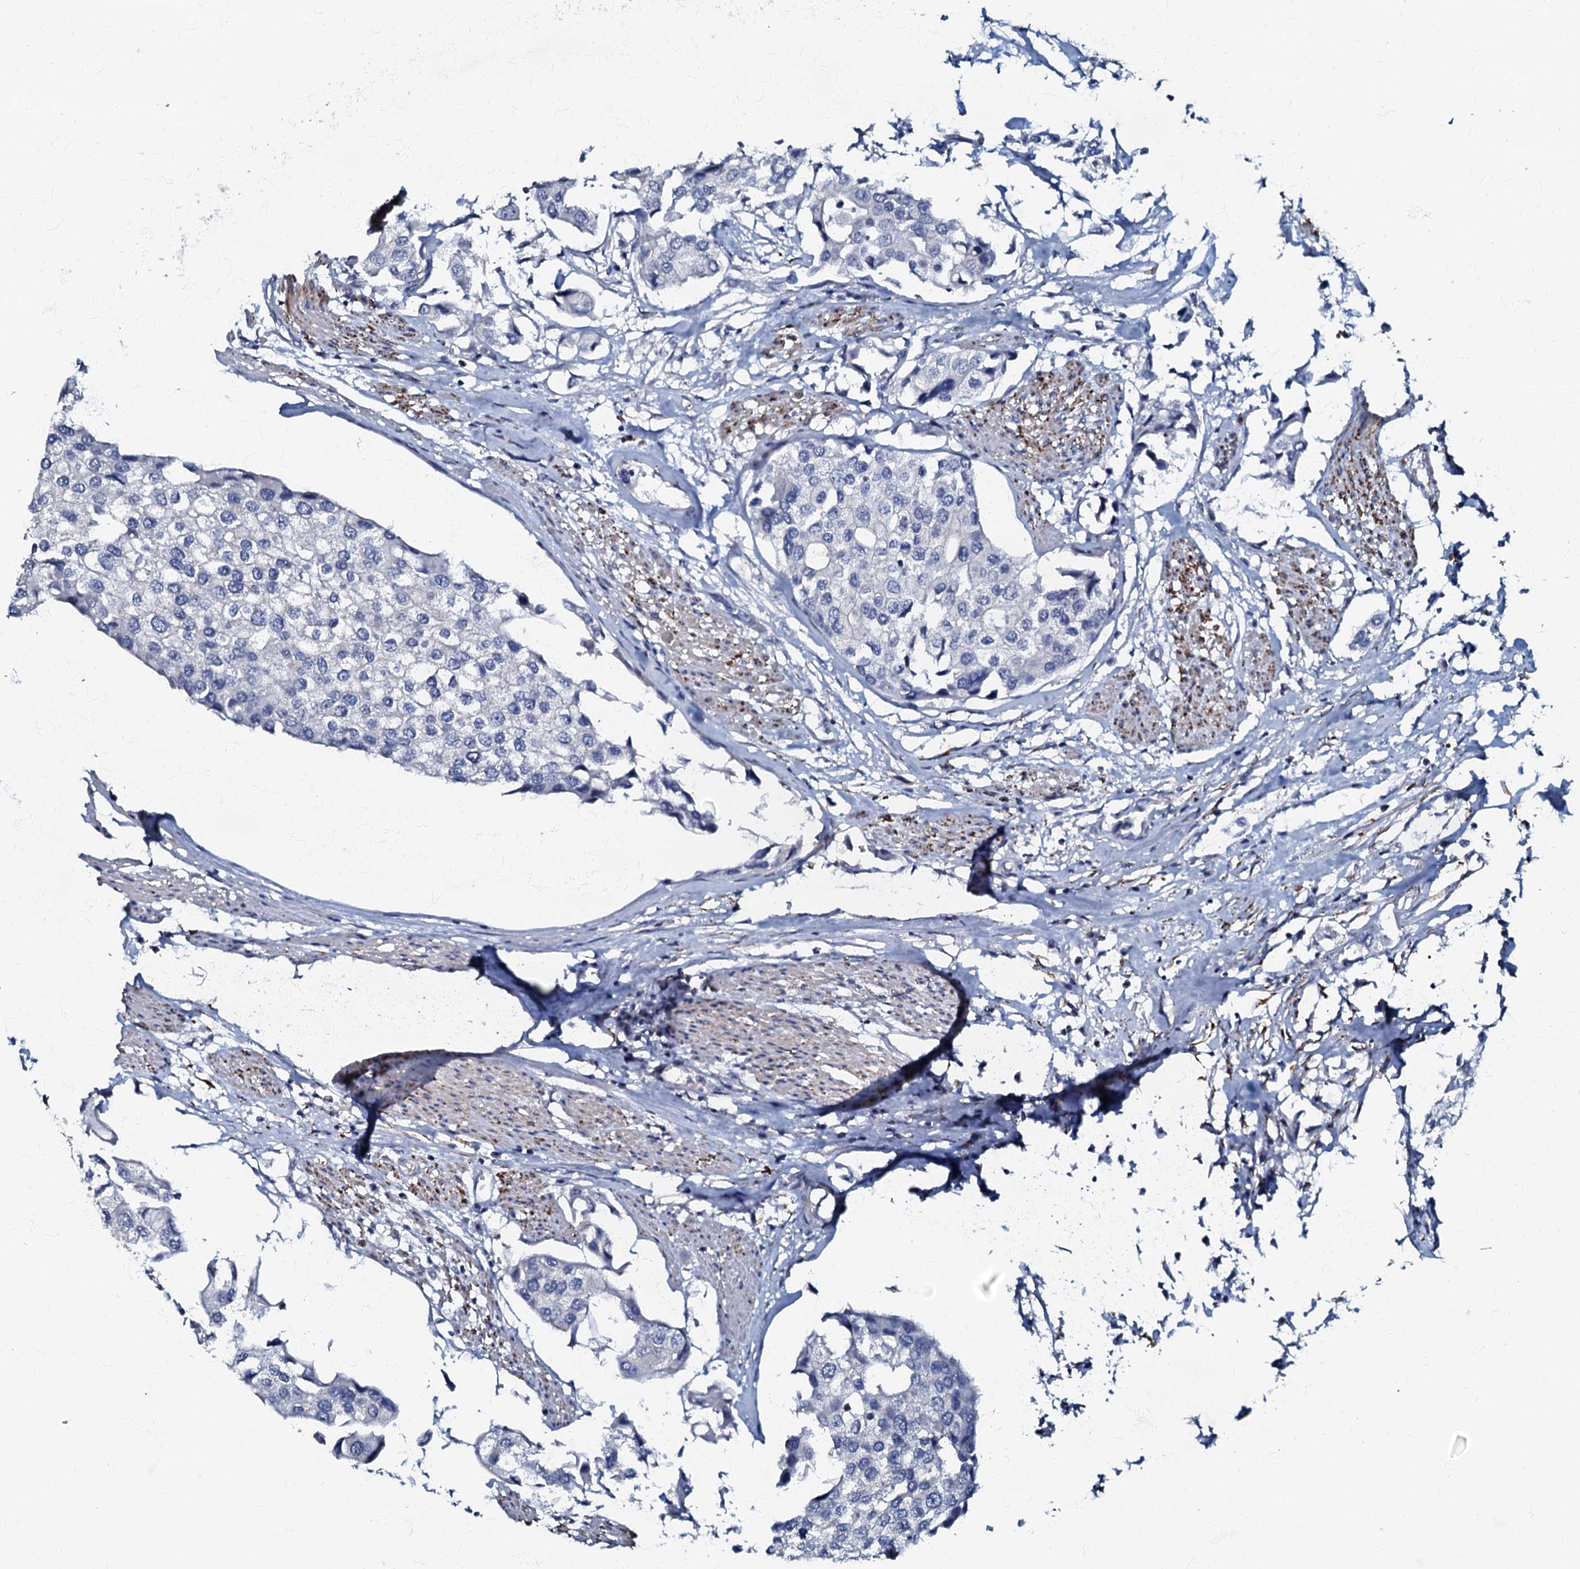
{"staining": {"intensity": "negative", "quantity": "none", "location": "none"}, "tissue": "urothelial cancer", "cell_type": "Tumor cells", "image_type": "cancer", "snomed": [{"axis": "morphology", "description": "Urothelial carcinoma, High grade"}, {"axis": "topography", "description": "Urinary bladder"}], "caption": "The histopathology image shows no staining of tumor cells in high-grade urothelial carcinoma. (DAB immunohistochemistry, high magnification).", "gene": "OLAH", "patient": {"sex": "male", "age": 64}}